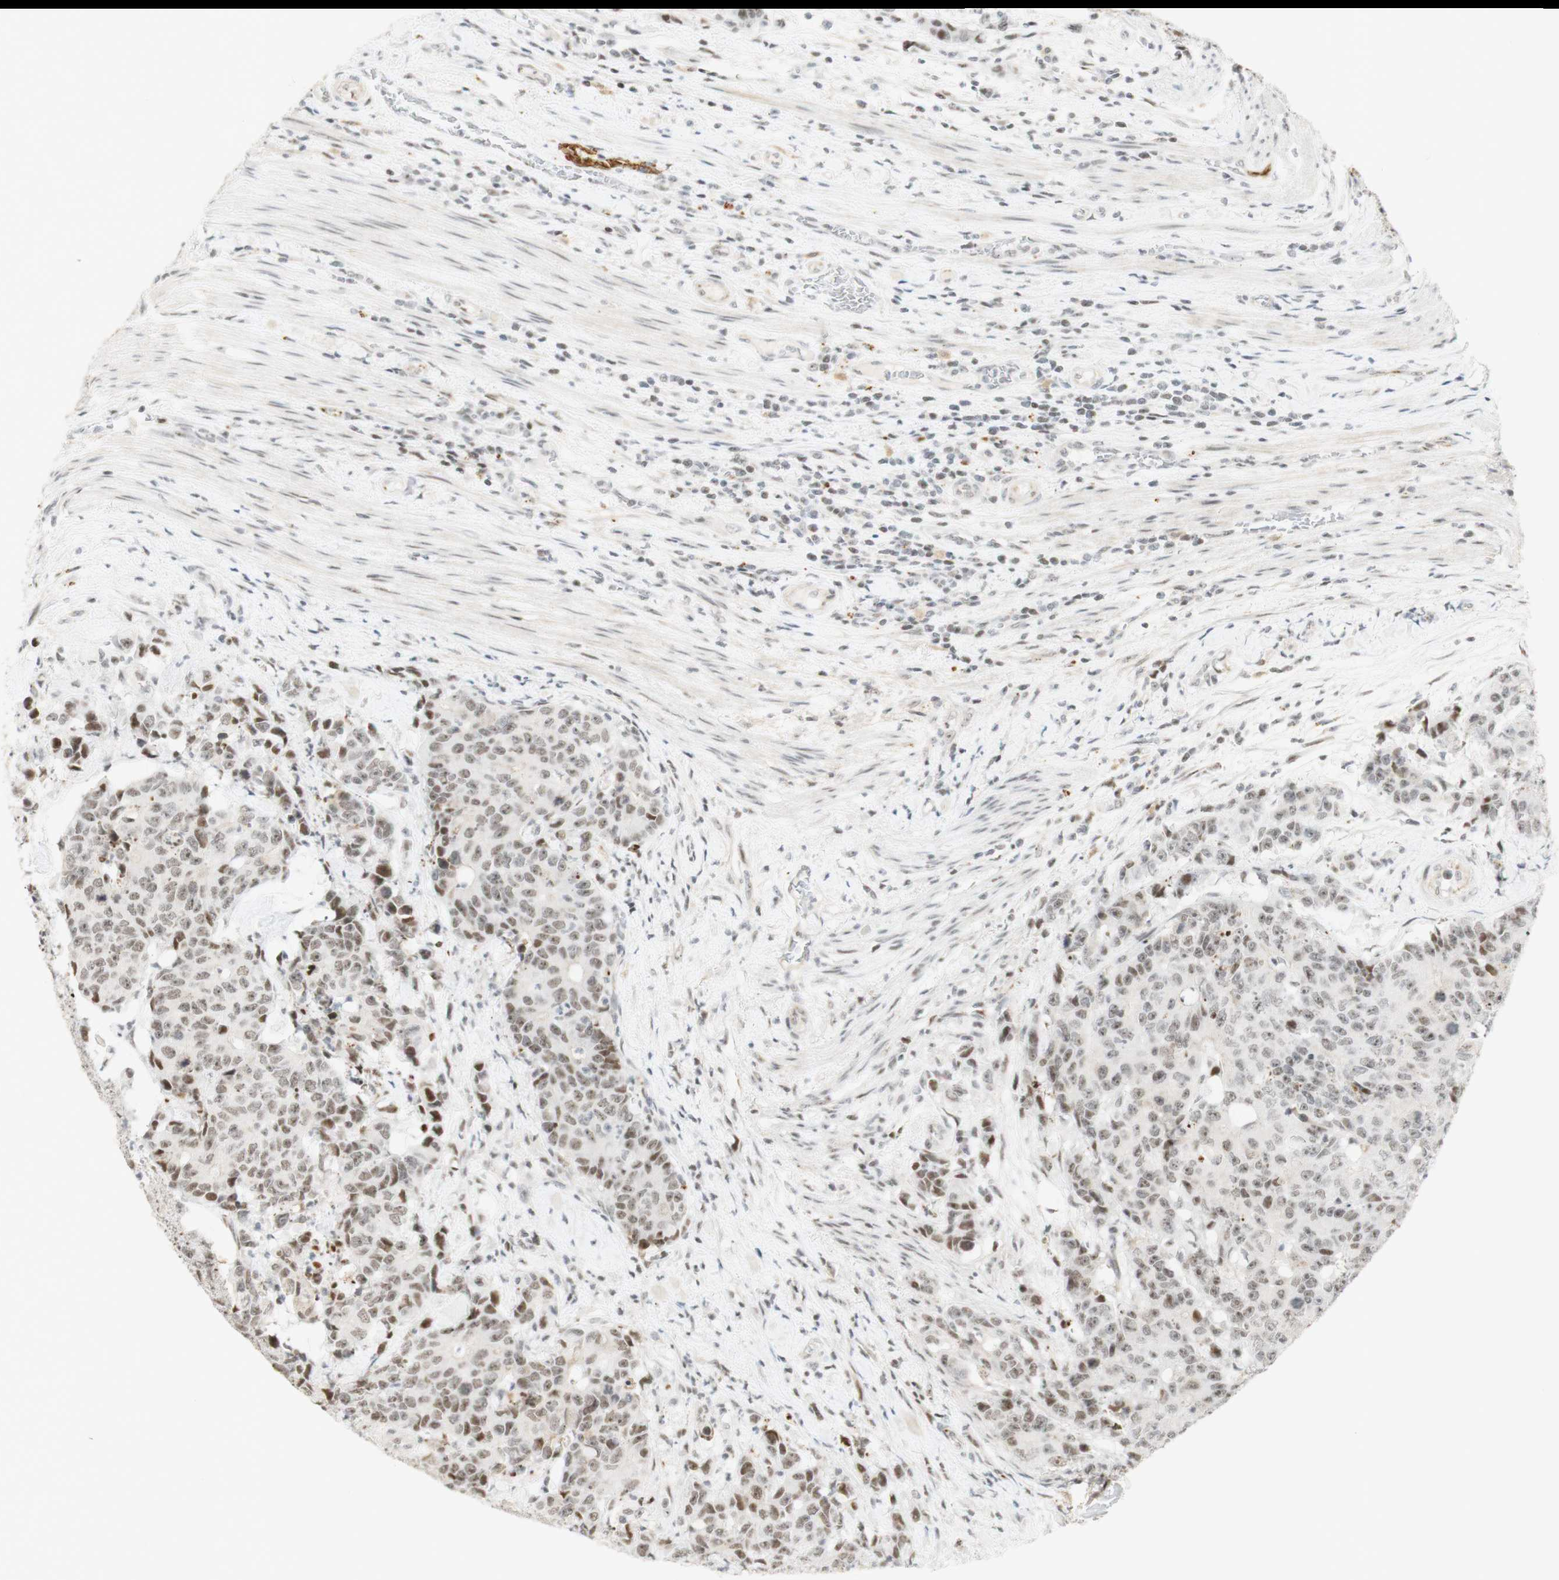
{"staining": {"intensity": "moderate", "quantity": ">75%", "location": "nuclear"}, "tissue": "colorectal cancer", "cell_type": "Tumor cells", "image_type": "cancer", "snomed": [{"axis": "morphology", "description": "Adenocarcinoma, NOS"}, {"axis": "topography", "description": "Colon"}], "caption": "The photomicrograph shows a brown stain indicating the presence of a protein in the nuclear of tumor cells in adenocarcinoma (colorectal). (DAB (3,3'-diaminobenzidine) IHC, brown staining for protein, blue staining for nuclei).", "gene": "IRF1", "patient": {"sex": "female", "age": 86}}